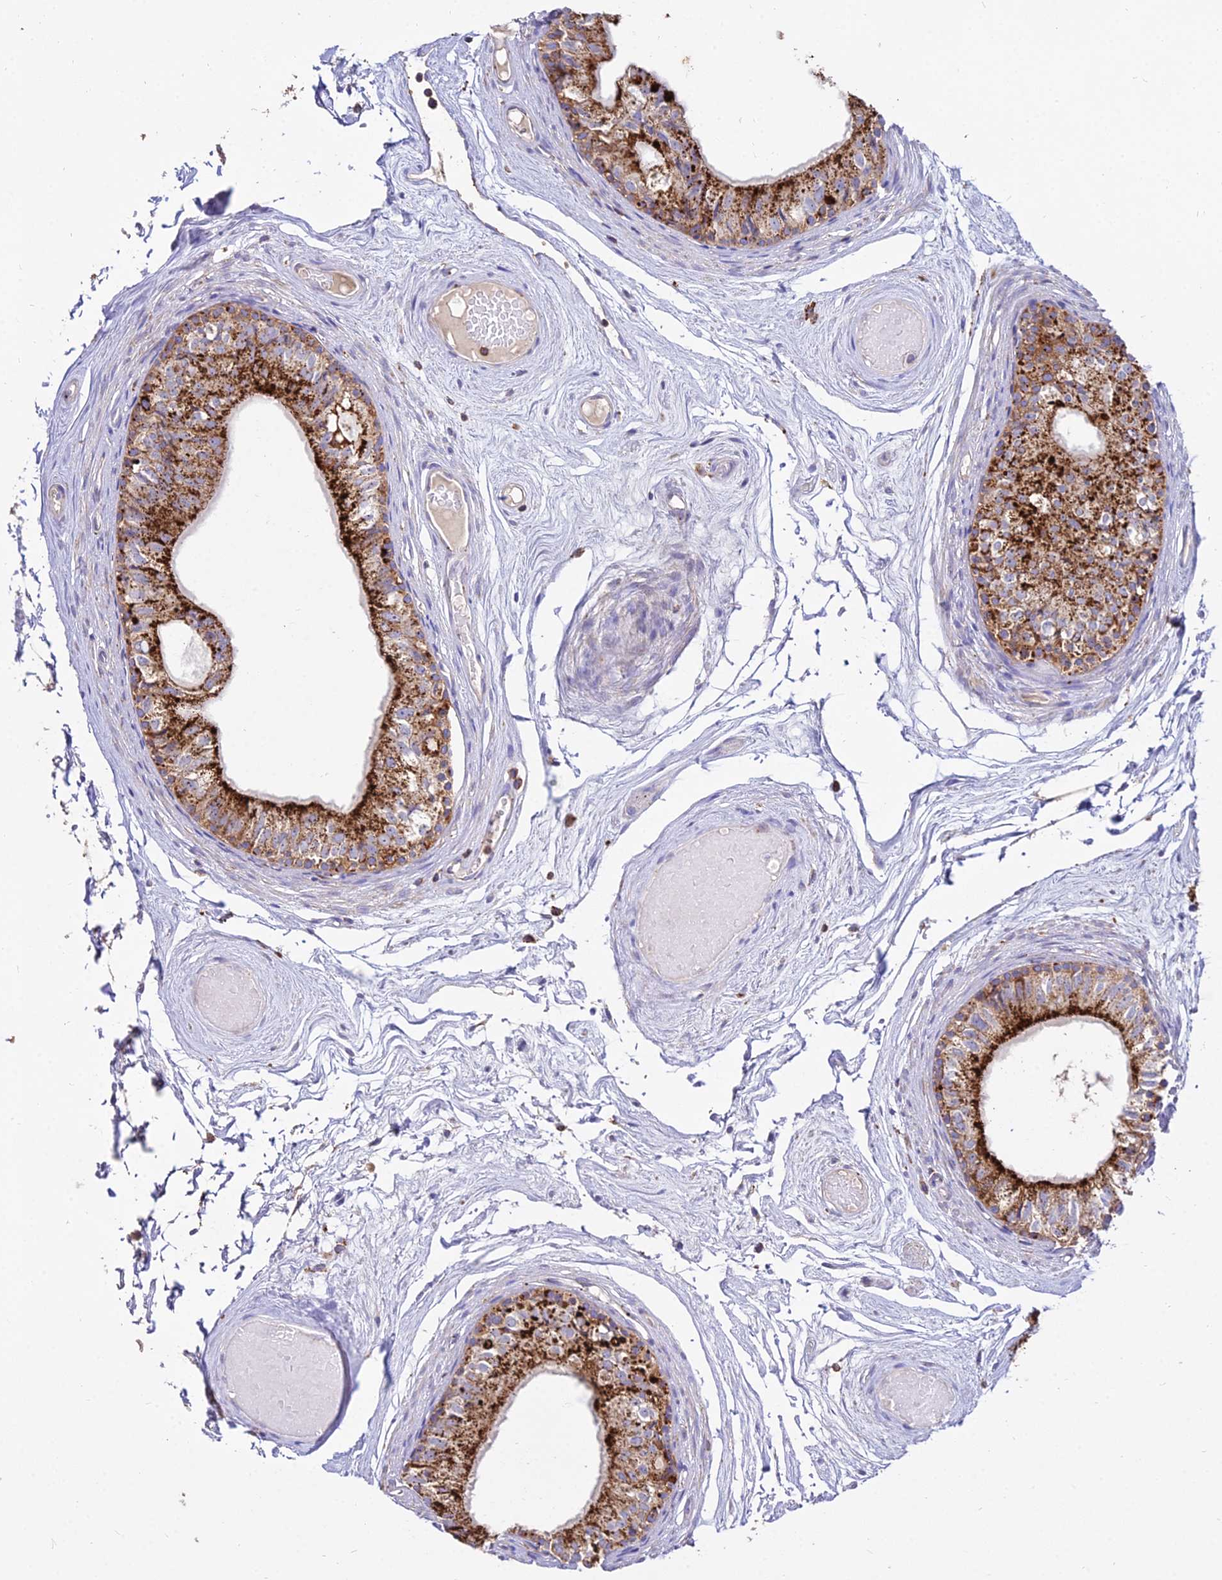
{"staining": {"intensity": "strong", "quantity": ">75%", "location": "cytoplasmic/membranous"}, "tissue": "epididymis", "cell_type": "Glandular cells", "image_type": "normal", "snomed": [{"axis": "morphology", "description": "Normal tissue, NOS"}, {"axis": "topography", "description": "Epididymis"}], "caption": "A photomicrograph of epididymis stained for a protein exhibits strong cytoplasmic/membranous brown staining in glandular cells. The staining was performed using DAB to visualize the protein expression in brown, while the nuclei were stained in blue with hematoxylin (Magnification: 20x).", "gene": "PNLIPRP3", "patient": {"sex": "male", "age": 79}}